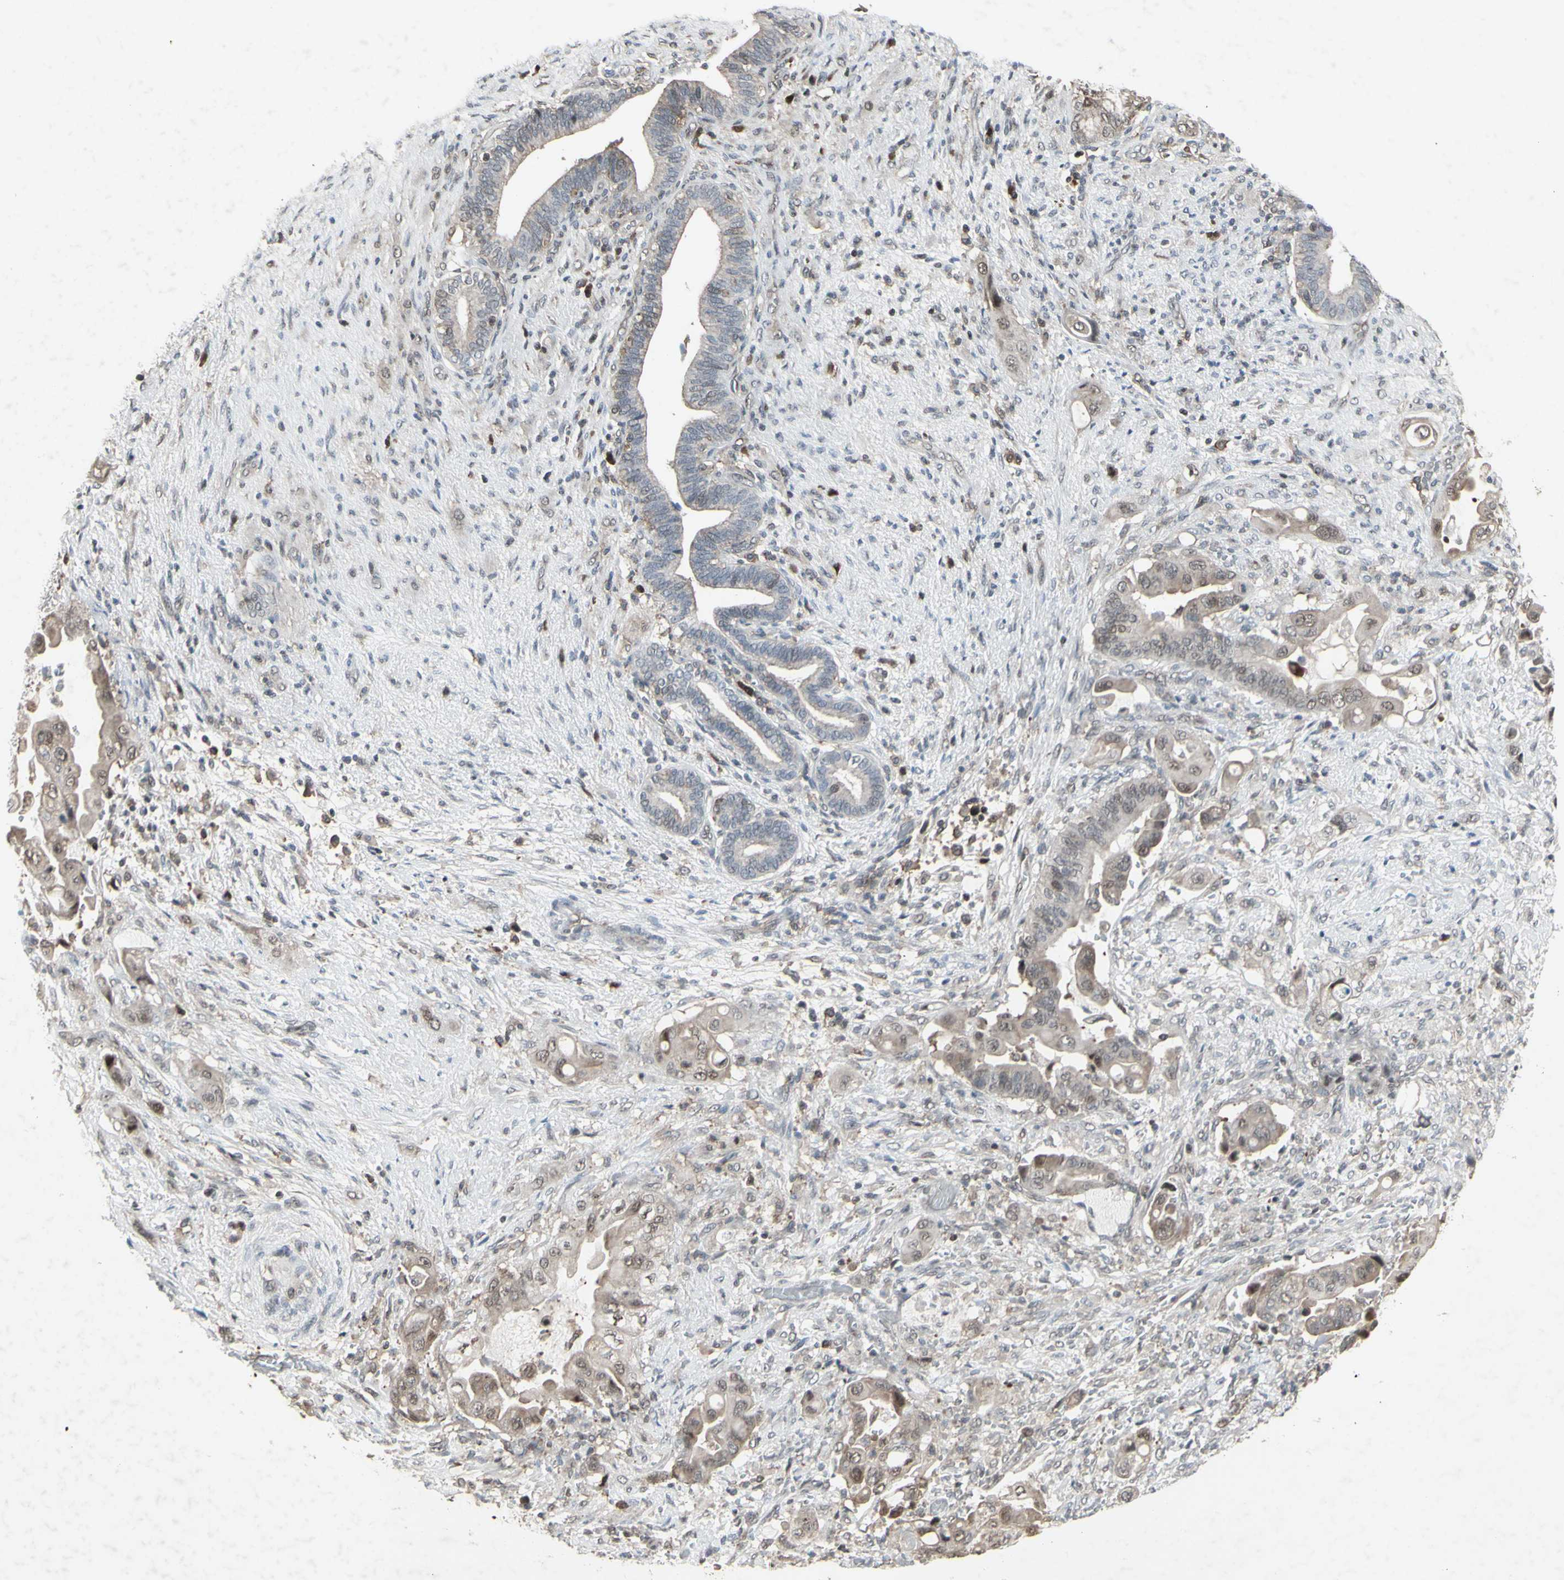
{"staining": {"intensity": "strong", "quantity": "25%-75%", "location": "nuclear"}, "tissue": "liver cancer", "cell_type": "Tumor cells", "image_type": "cancer", "snomed": [{"axis": "morphology", "description": "Cholangiocarcinoma"}, {"axis": "topography", "description": "Liver"}], "caption": "The immunohistochemical stain shows strong nuclear positivity in tumor cells of liver cholangiocarcinoma tissue.", "gene": "CD33", "patient": {"sex": "female", "age": 61}}